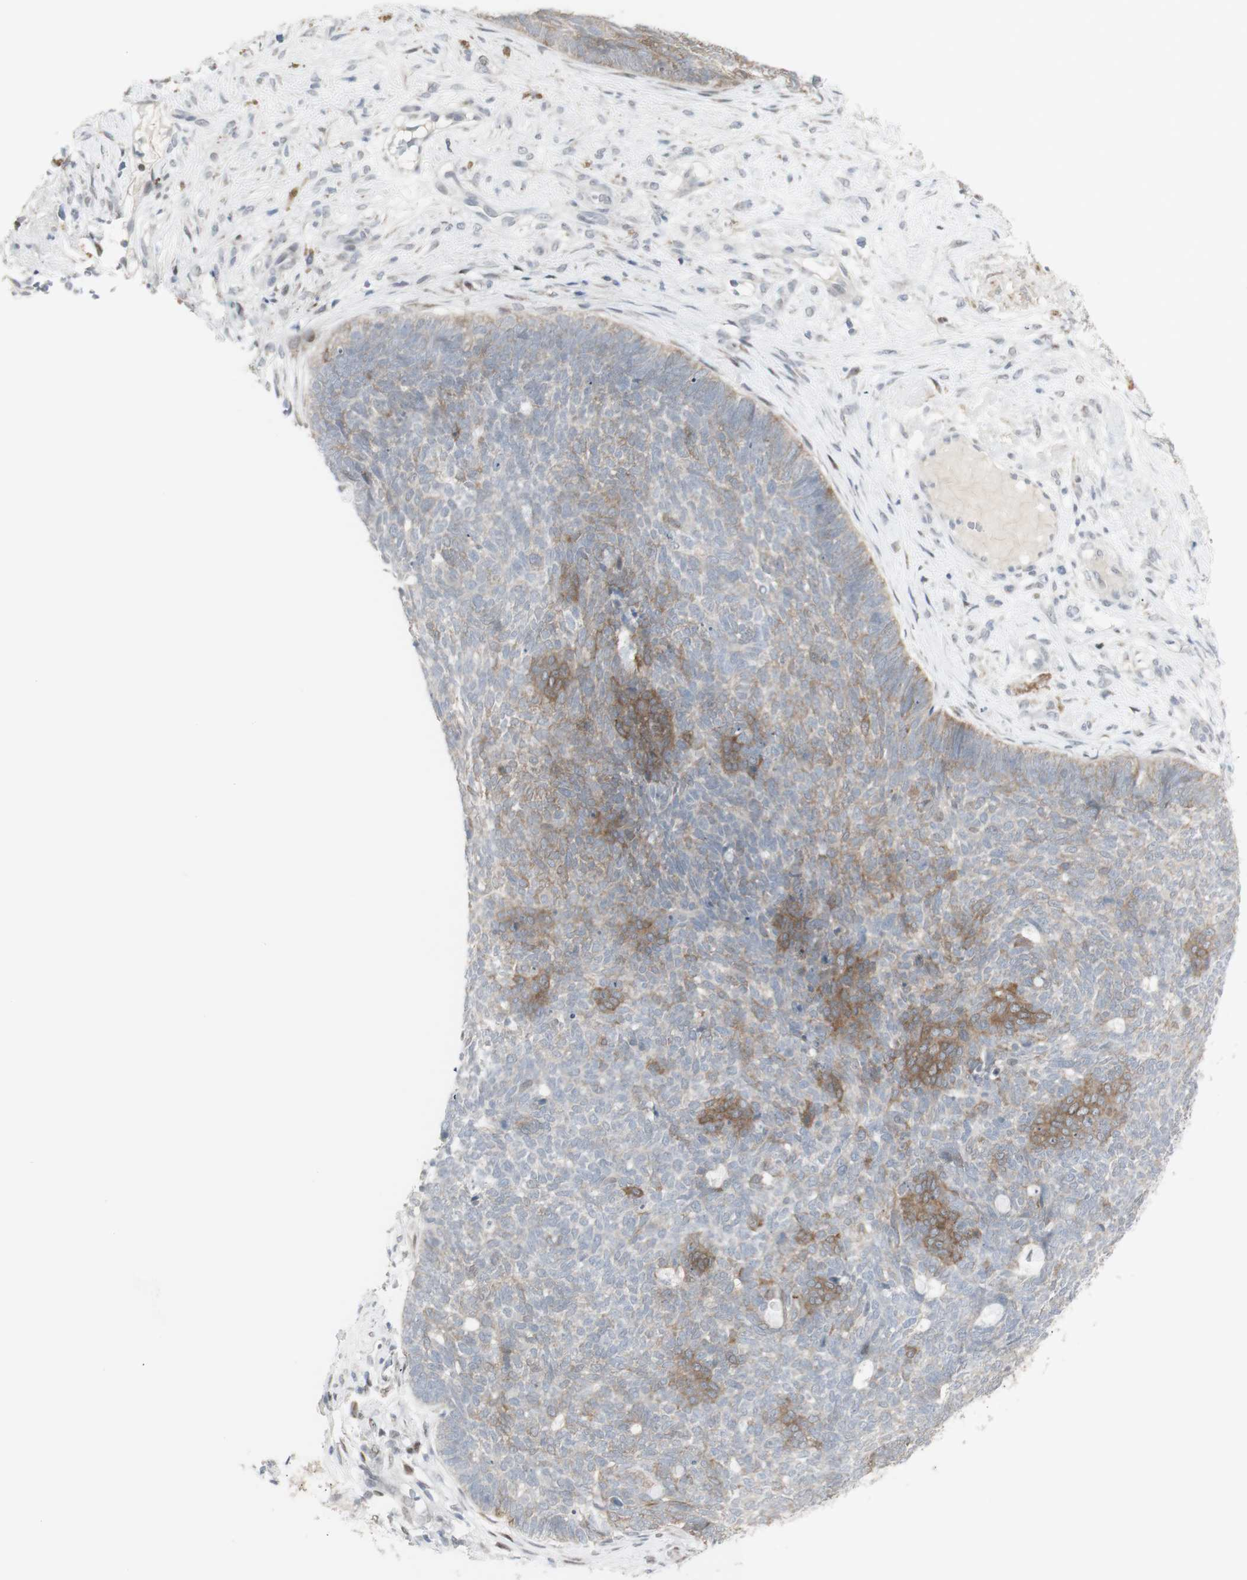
{"staining": {"intensity": "moderate", "quantity": "25%-75%", "location": "cytoplasmic/membranous"}, "tissue": "skin cancer", "cell_type": "Tumor cells", "image_type": "cancer", "snomed": [{"axis": "morphology", "description": "Basal cell carcinoma"}, {"axis": "topography", "description": "Skin"}], "caption": "Moderate cytoplasmic/membranous protein expression is present in about 25%-75% of tumor cells in skin basal cell carcinoma.", "gene": "C1orf116", "patient": {"sex": "female", "age": 84}}